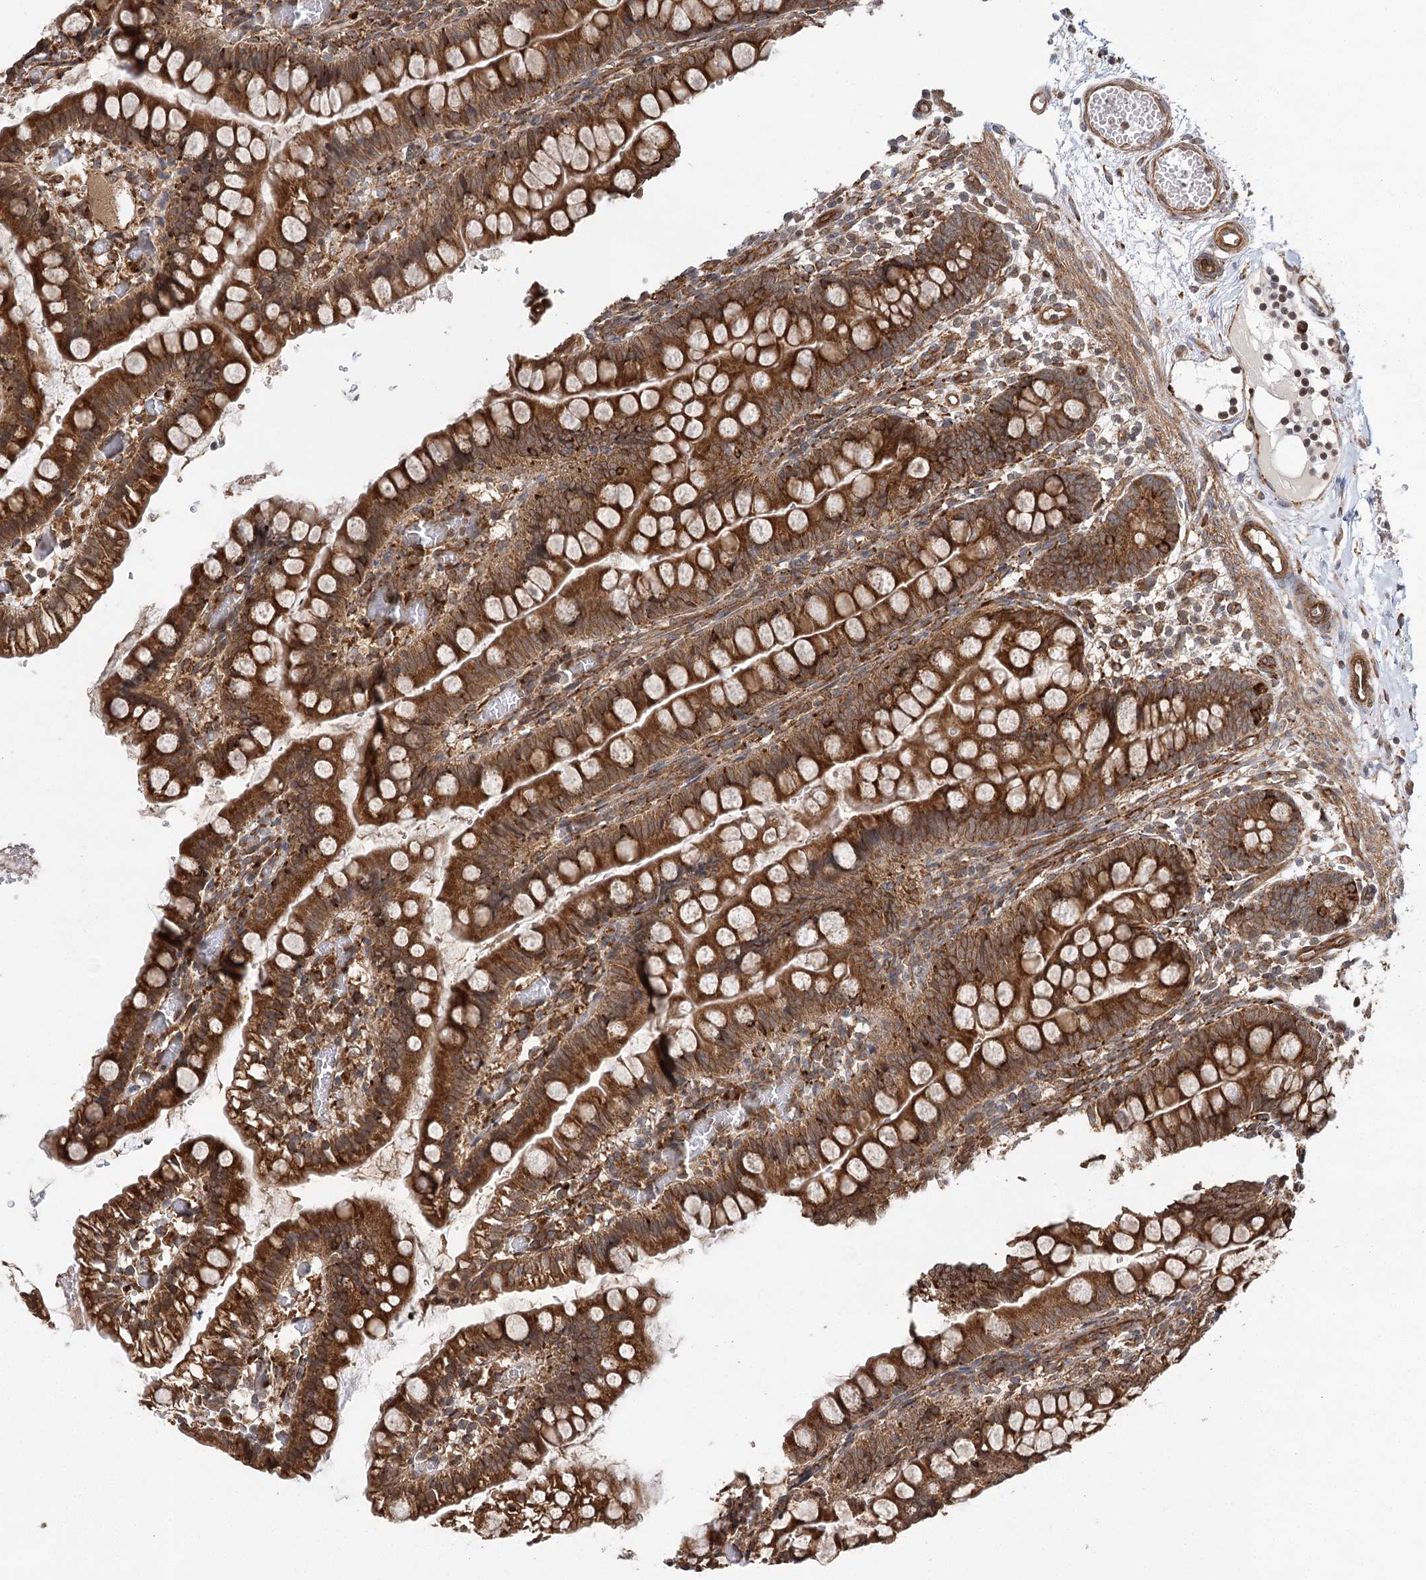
{"staining": {"intensity": "strong", "quantity": ">75%", "location": "cytoplasmic/membranous"}, "tissue": "small intestine", "cell_type": "Glandular cells", "image_type": "normal", "snomed": [{"axis": "morphology", "description": "Normal tissue, NOS"}, {"axis": "morphology", "description": "Developmental malformation"}, {"axis": "topography", "description": "Small intestine"}], "caption": "Protein staining displays strong cytoplasmic/membranous positivity in about >75% of glandular cells in unremarkable small intestine. Using DAB (3,3'-diaminobenzidine) (brown) and hematoxylin (blue) stains, captured at high magnification using brightfield microscopy.", "gene": "DNAJB14", "patient": {"sex": "male"}}